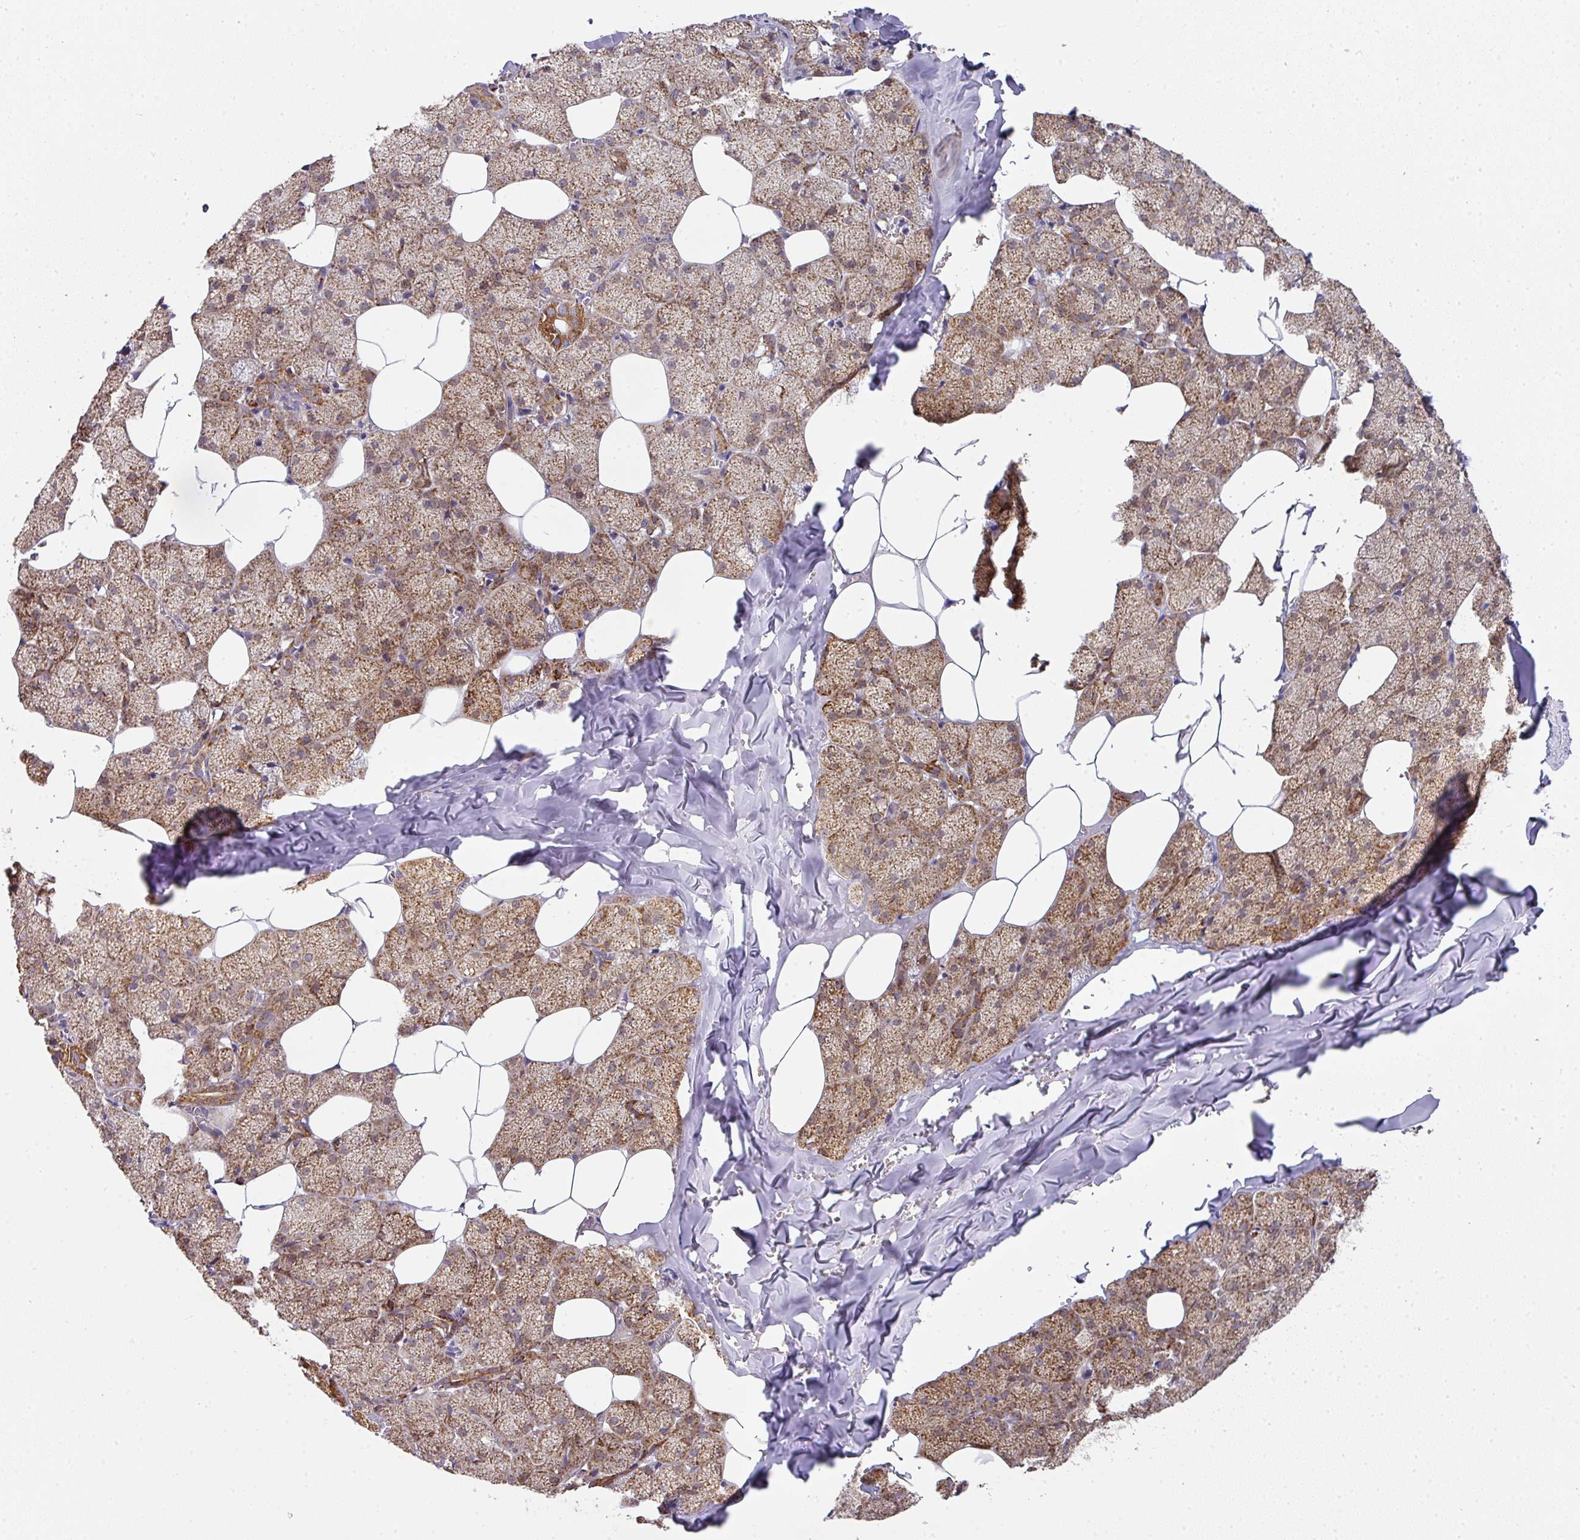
{"staining": {"intensity": "strong", "quantity": ">75%", "location": "cytoplasmic/membranous"}, "tissue": "salivary gland", "cell_type": "Glandular cells", "image_type": "normal", "snomed": [{"axis": "morphology", "description": "Normal tissue, NOS"}, {"axis": "topography", "description": "Salivary gland"}, {"axis": "topography", "description": "Peripheral nerve tissue"}], "caption": "Strong cytoplasmic/membranous staining for a protein is identified in about >75% of glandular cells of benign salivary gland using immunohistochemistry.", "gene": "STK35", "patient": {"sex": "male", "age": 38}}